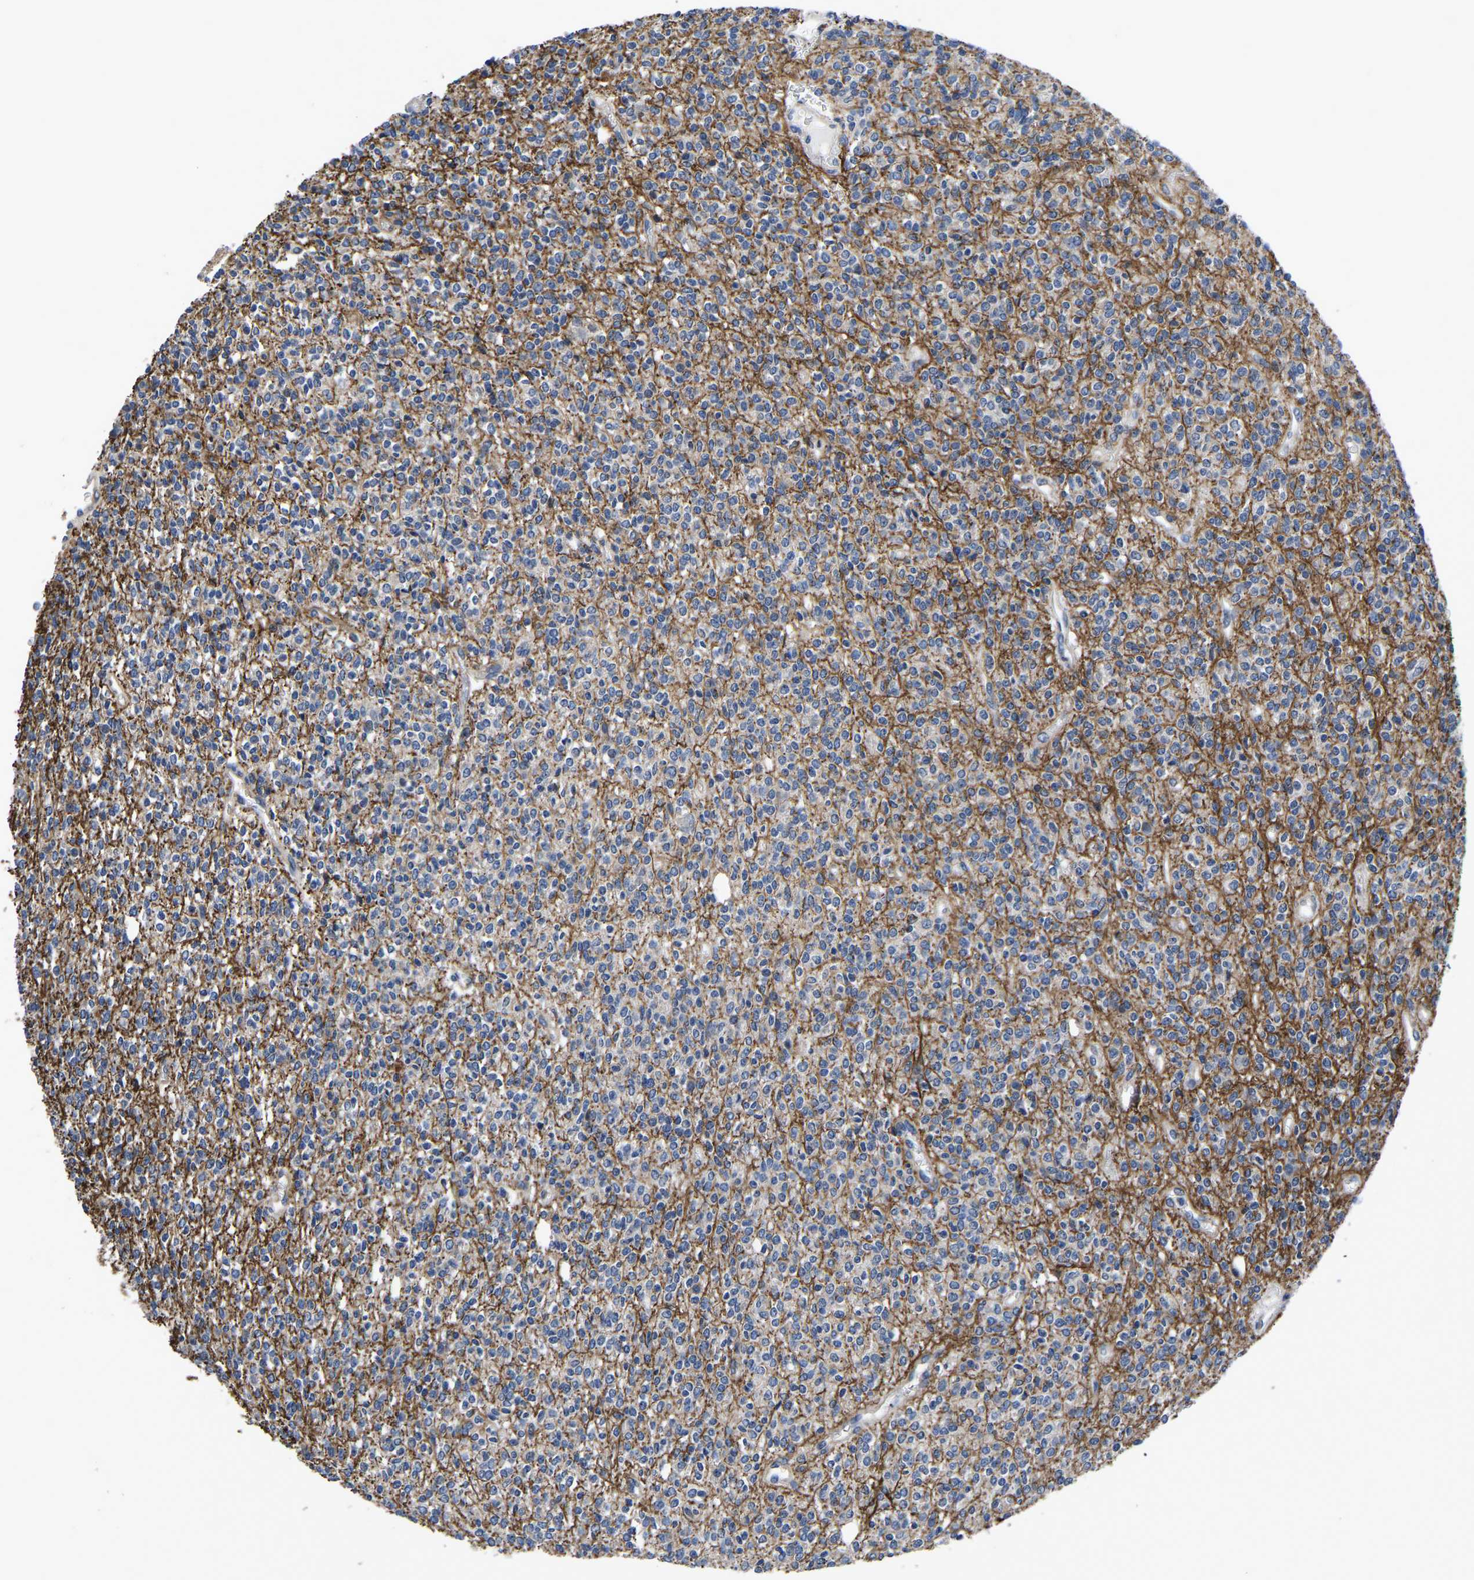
{"staining": {"intensity": "negative", "quantity": "none", "location": "none"}, "tissue": "glioma", "cell_type": "Tumor cells", "image_type": "cancer", "snomed": [{"axis": "morphology", "description": "Glioma, malignant, High grade"}, {"axis": "topography", "description": "Brain"}], "caption": "A high-resolution image shows immunohistochemistry staining of high-grade glioma (malignant), which shows no significant expression in tumor cells.", "gene": "PDLIM7", "patient": {"sex": "male", "age": 34}}